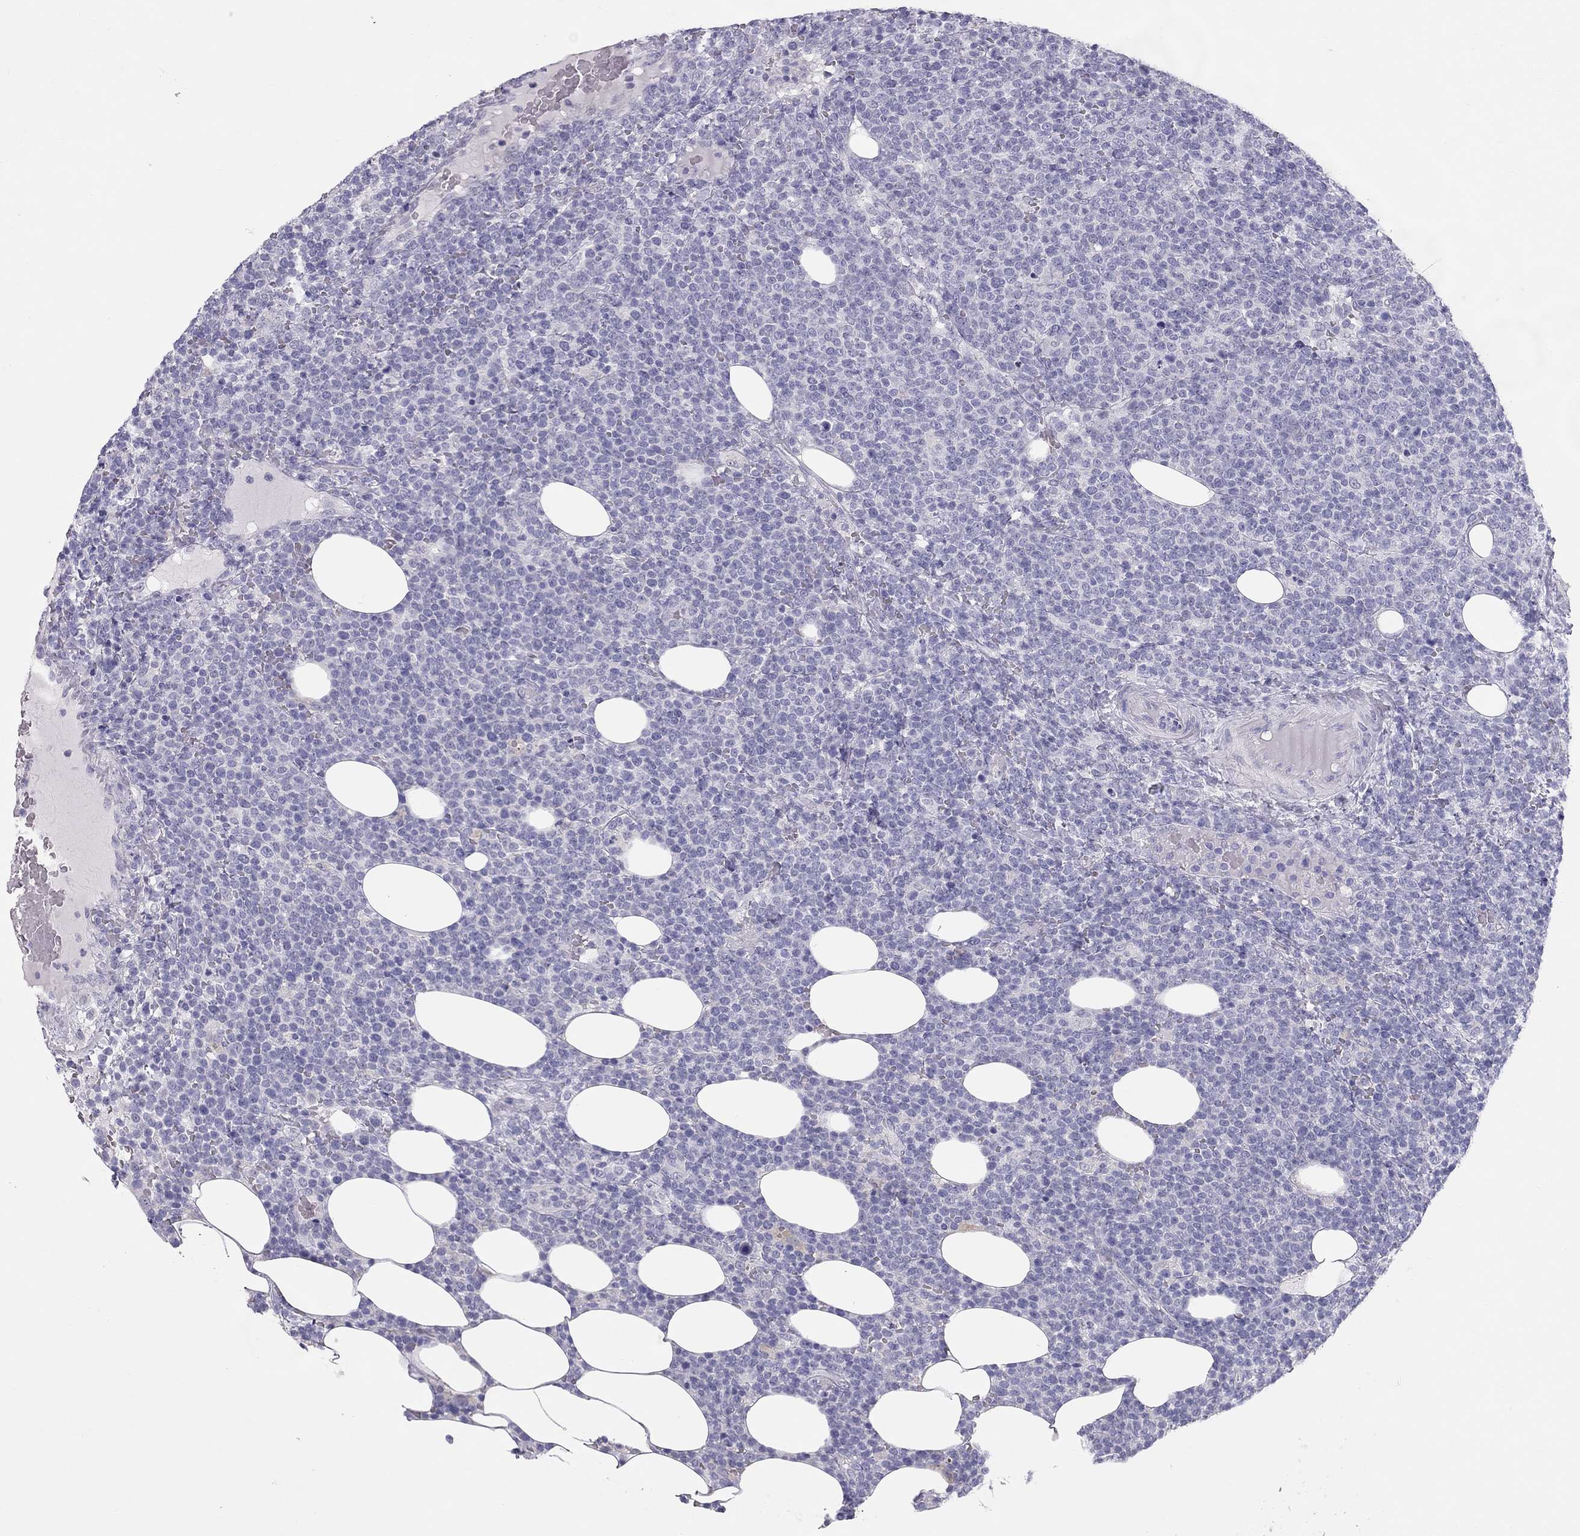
{"staining": {"intensity": "negative", "quantity": "none", "location": "none"}, "tissue": "lymphoma", "cell_type": "Tumor cells", "image_type": "cancer", "snomed": [{"axis": "morphology", "description": "Malignant lymphoma, non-Hodgkin's type, High grade"}, {"axis": "topography", "description": "Lymph node"}], "caption": "Tumor cells show no significant protein staining in high-grade malignant lymphoma, non-Hodgkin's type.", "gene": "SPATA12", "patient": {"sex": "male", "age": 61}}